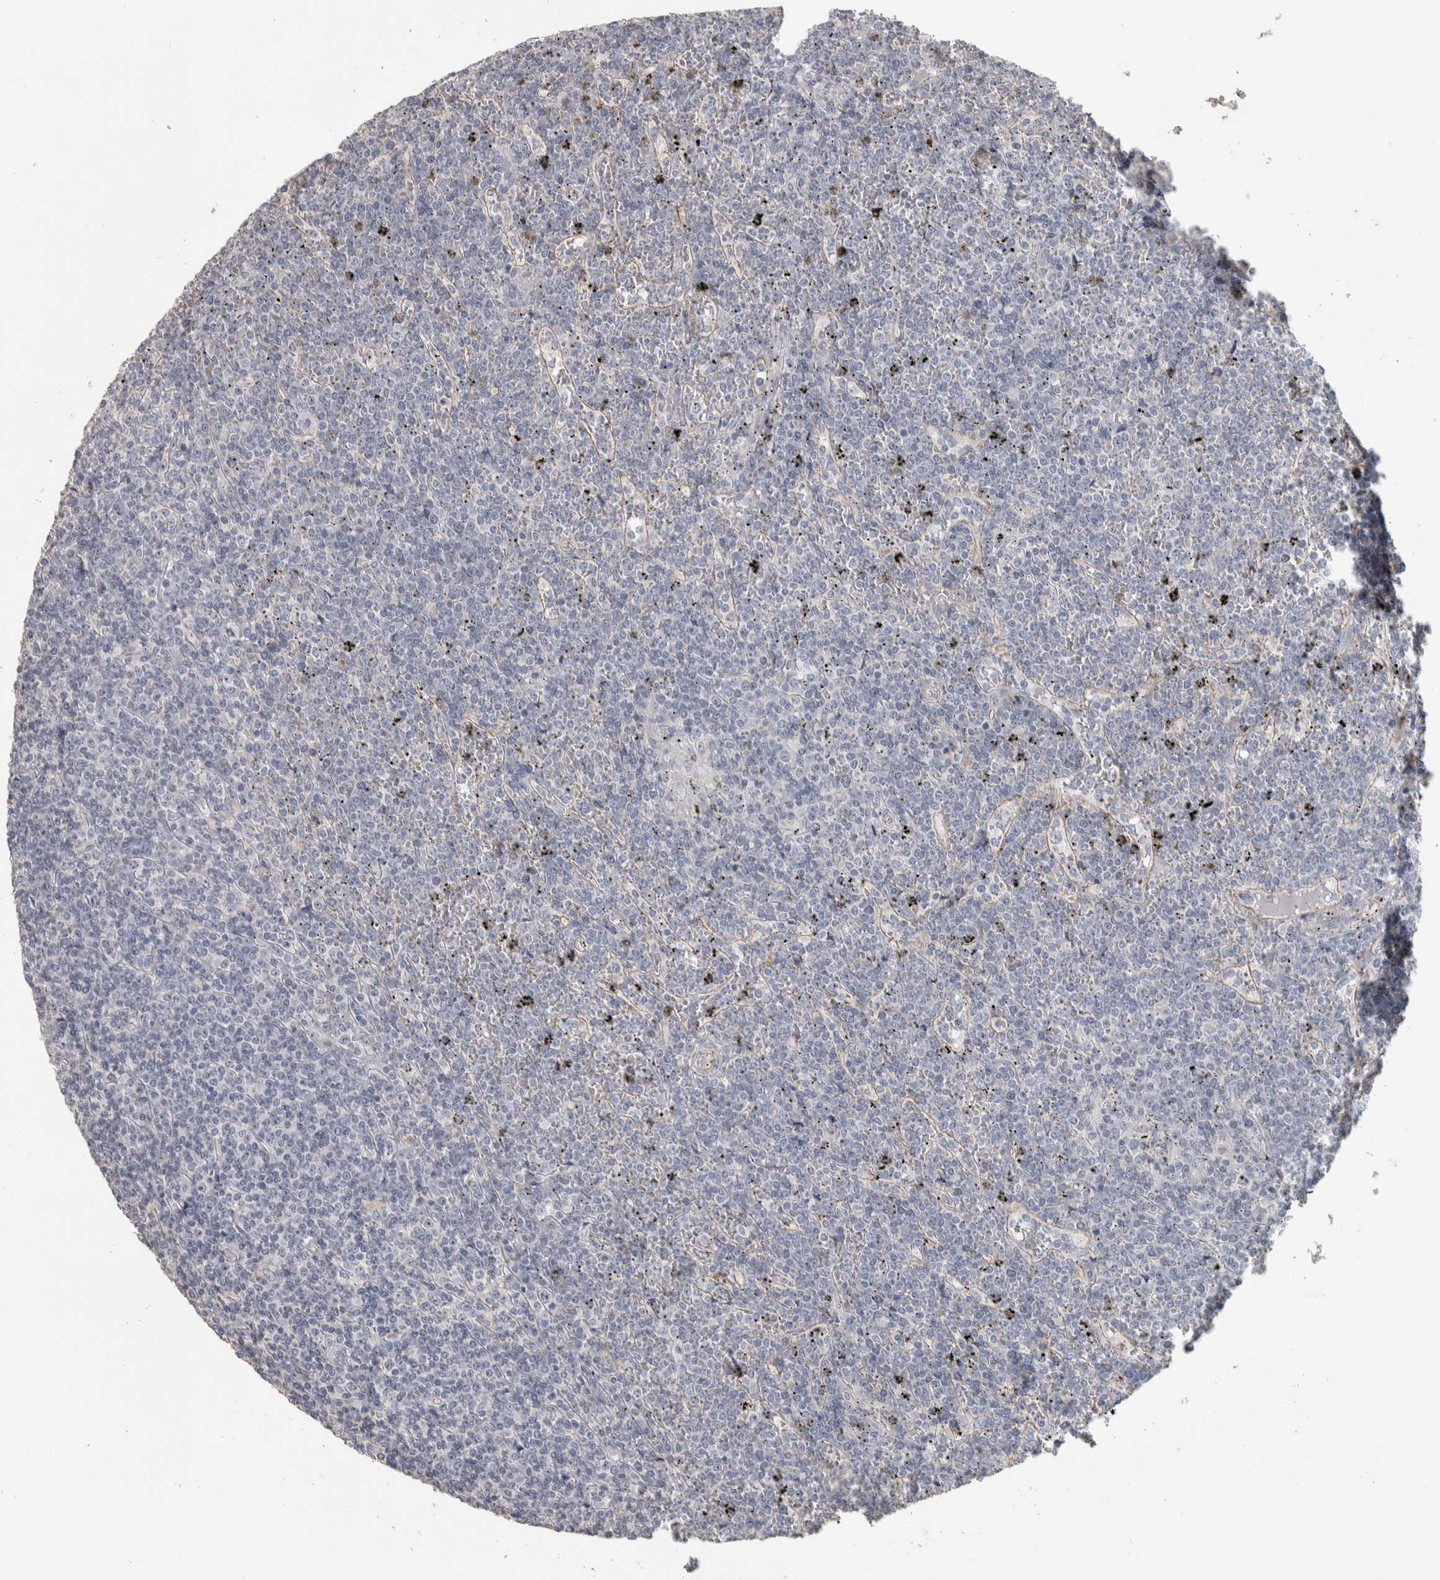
{"staining": {"intensity": "negative", "quantity": "none", "location": "none"}, "tissue": "lymphoma", "cell_type": "Tumor cells", "image_type": "cancer", "snomed": [{"axis": "morphology", "description": "Malignant lymphoma, non-Hodgkin's type, Low grade"}, {"axis": "topography", "description": "Spleen"}], "caption": "There is no significant expression in tumor cells of lymphoma.", "gene": "DCAF10", "patient": {"sex": "female", "age": 19}}